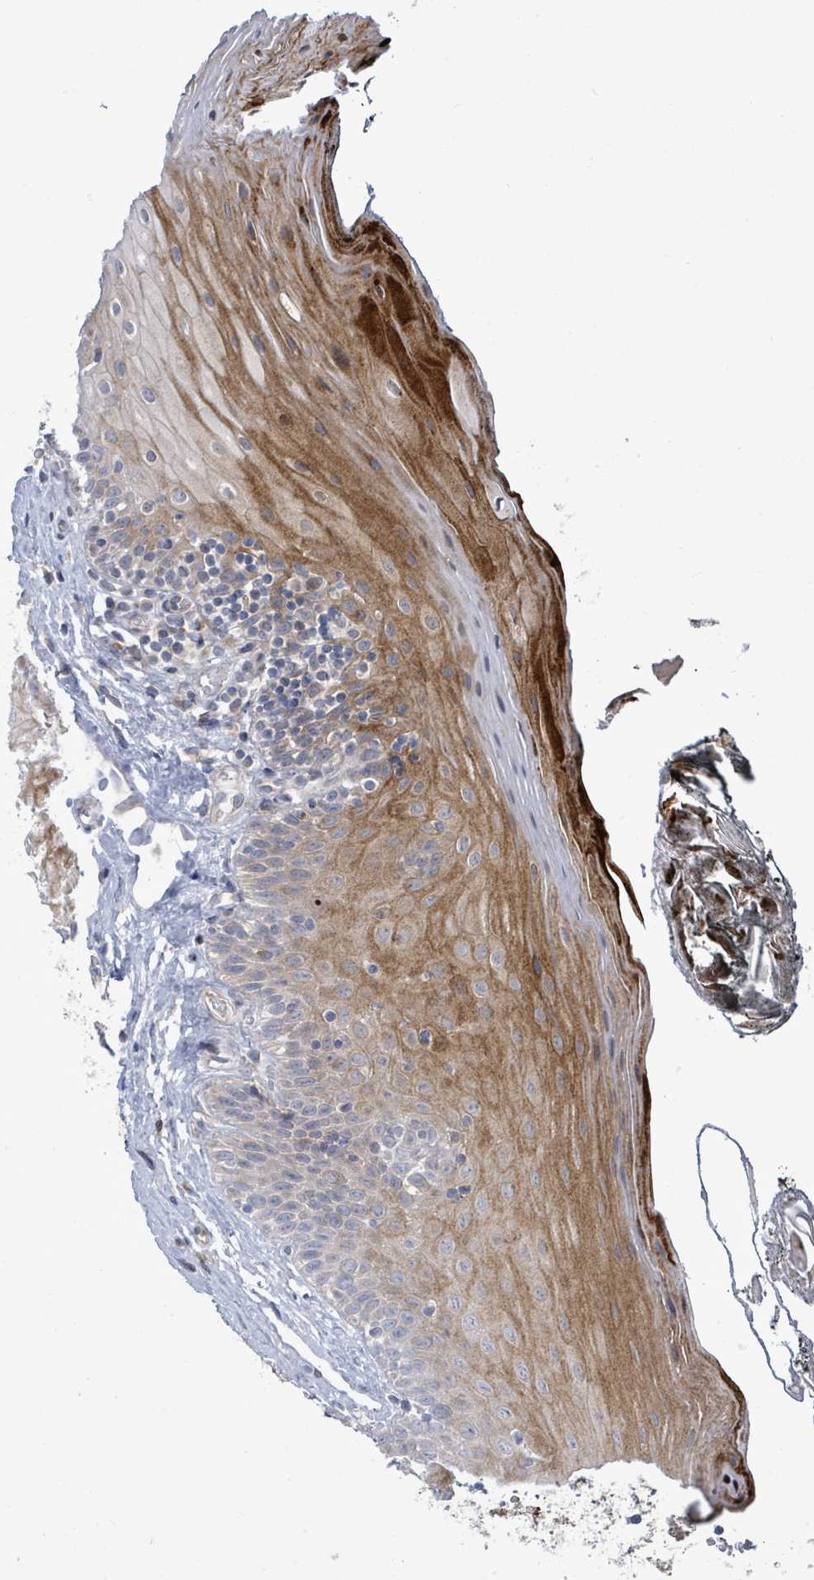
{"staining": {"intensity": "moderate", "quantity": "25%-75%", "location": "cytoplasmic/membranous,nuclear"}, "tissue": "oral mucosa", "cell_type": "Squamous epithelial cells", "image_type": "normal", "snomed": [{"axis": "morphology", "description": "Normal tissue, NOS"}, {"axis": "morphology", "description": "Squamous cell carcinoma, NOS"}, {"axis": "topography", "description": "Oral tissue"}, {"axis": "topography", "description": "Head-Neck"}], "caption": "A high-resolution image shows IHC staining of benign oral mucosa, which displays moderate cytoplasmic/membranous,nuclear expression in about 25%-75% of squamous epithelial cells.", "gene": "SAR1A", "patient": {"sex": "female", "age": 81}}